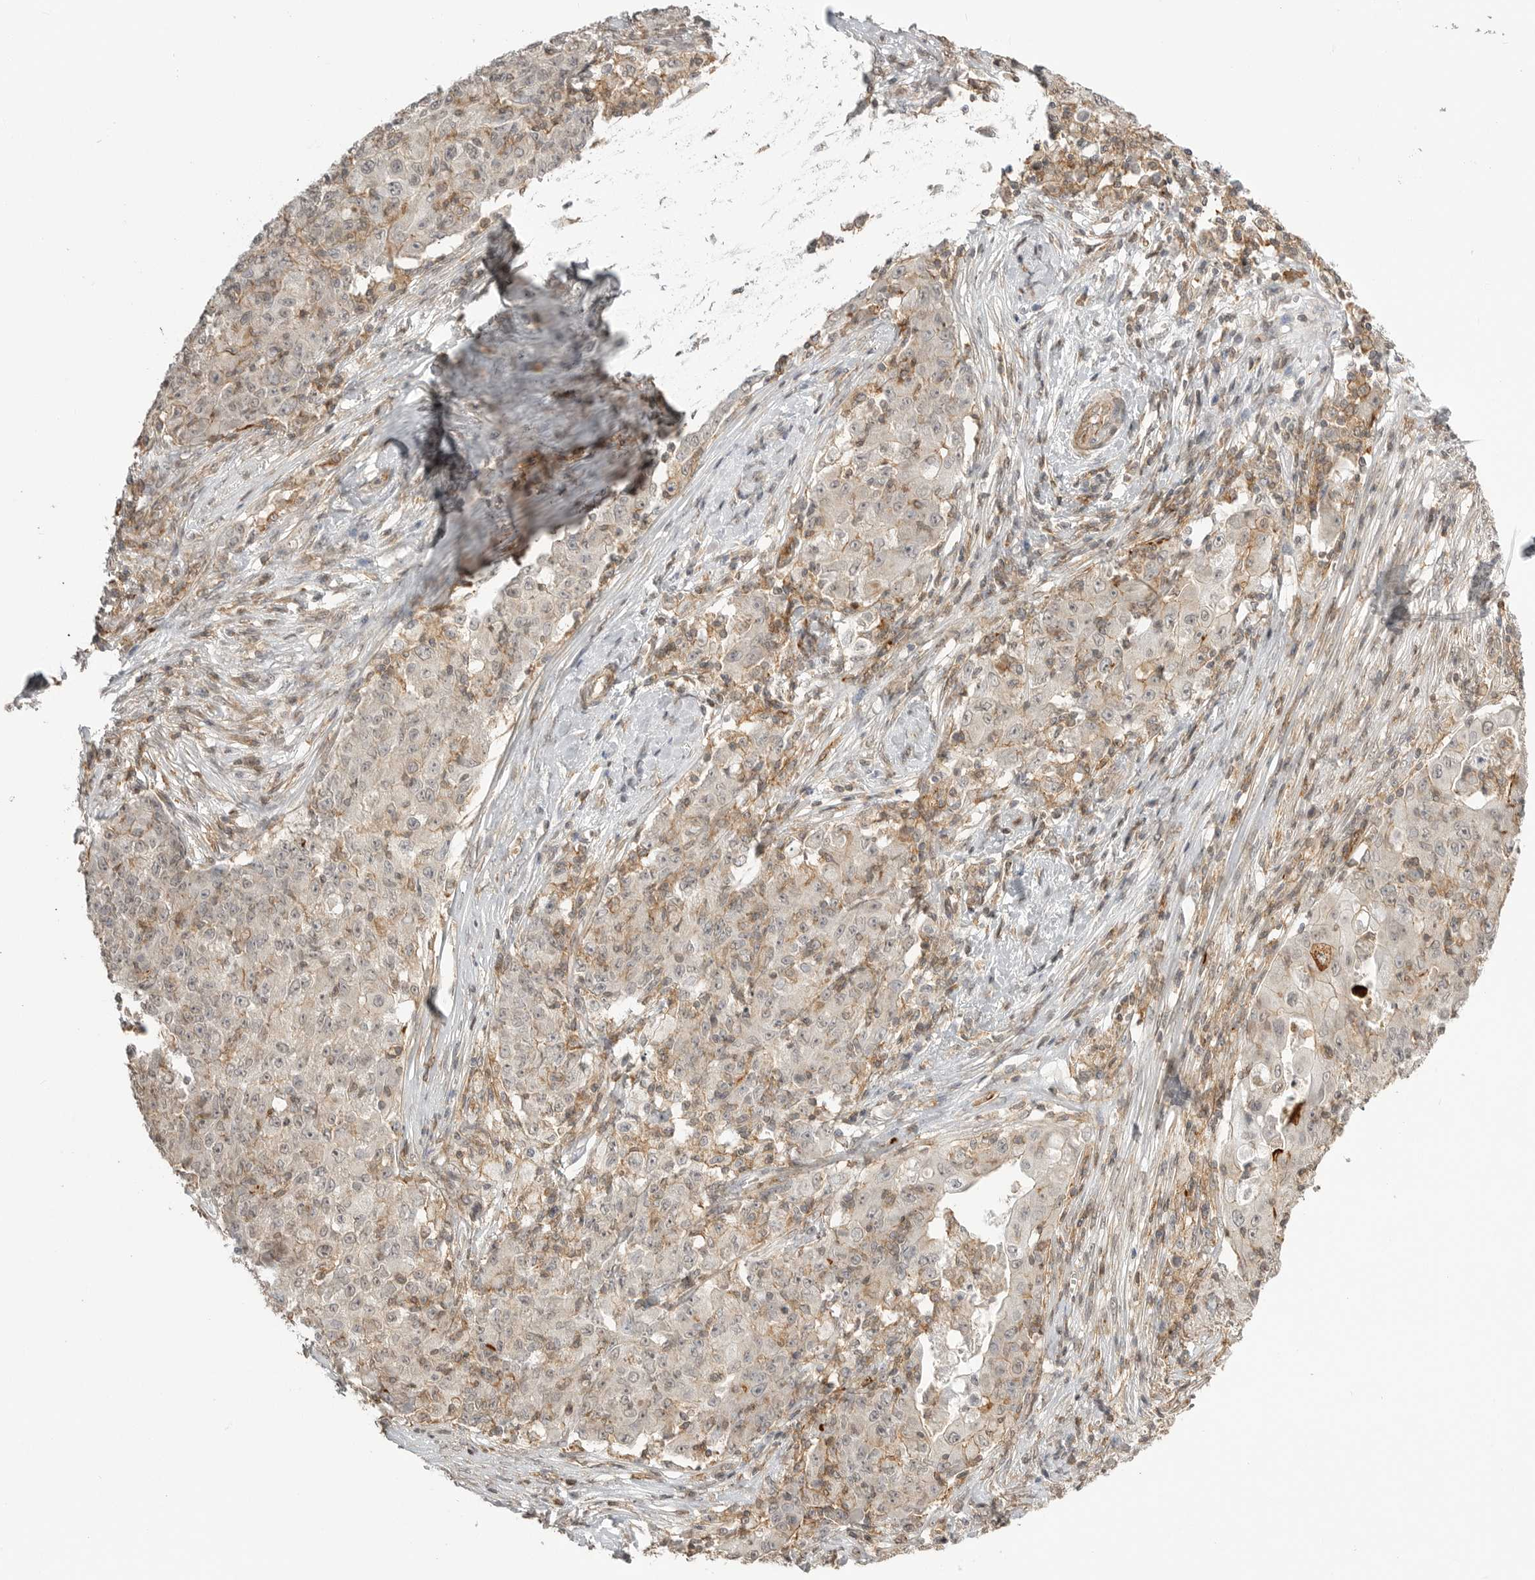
{"staining": {"intensity": "weak", "quantity": "<25%", "location": "cytoplasmic/membranous"}, "tissue": "ovarian cancer", "cell_type": "Tumor cells", "image_type": "cancer", "snomed": [{"axis": "morphology", "description": "Carcinoma, endometroid"}, {"axis": "topography", "description": "Ovary"}], "caption": "An image of ovarian endometroid carcinoma stained for a protein exhibits no brown staining in tumor cells.", "gene": "GPC2", "patient": {"sex": "female", "age": 42}}